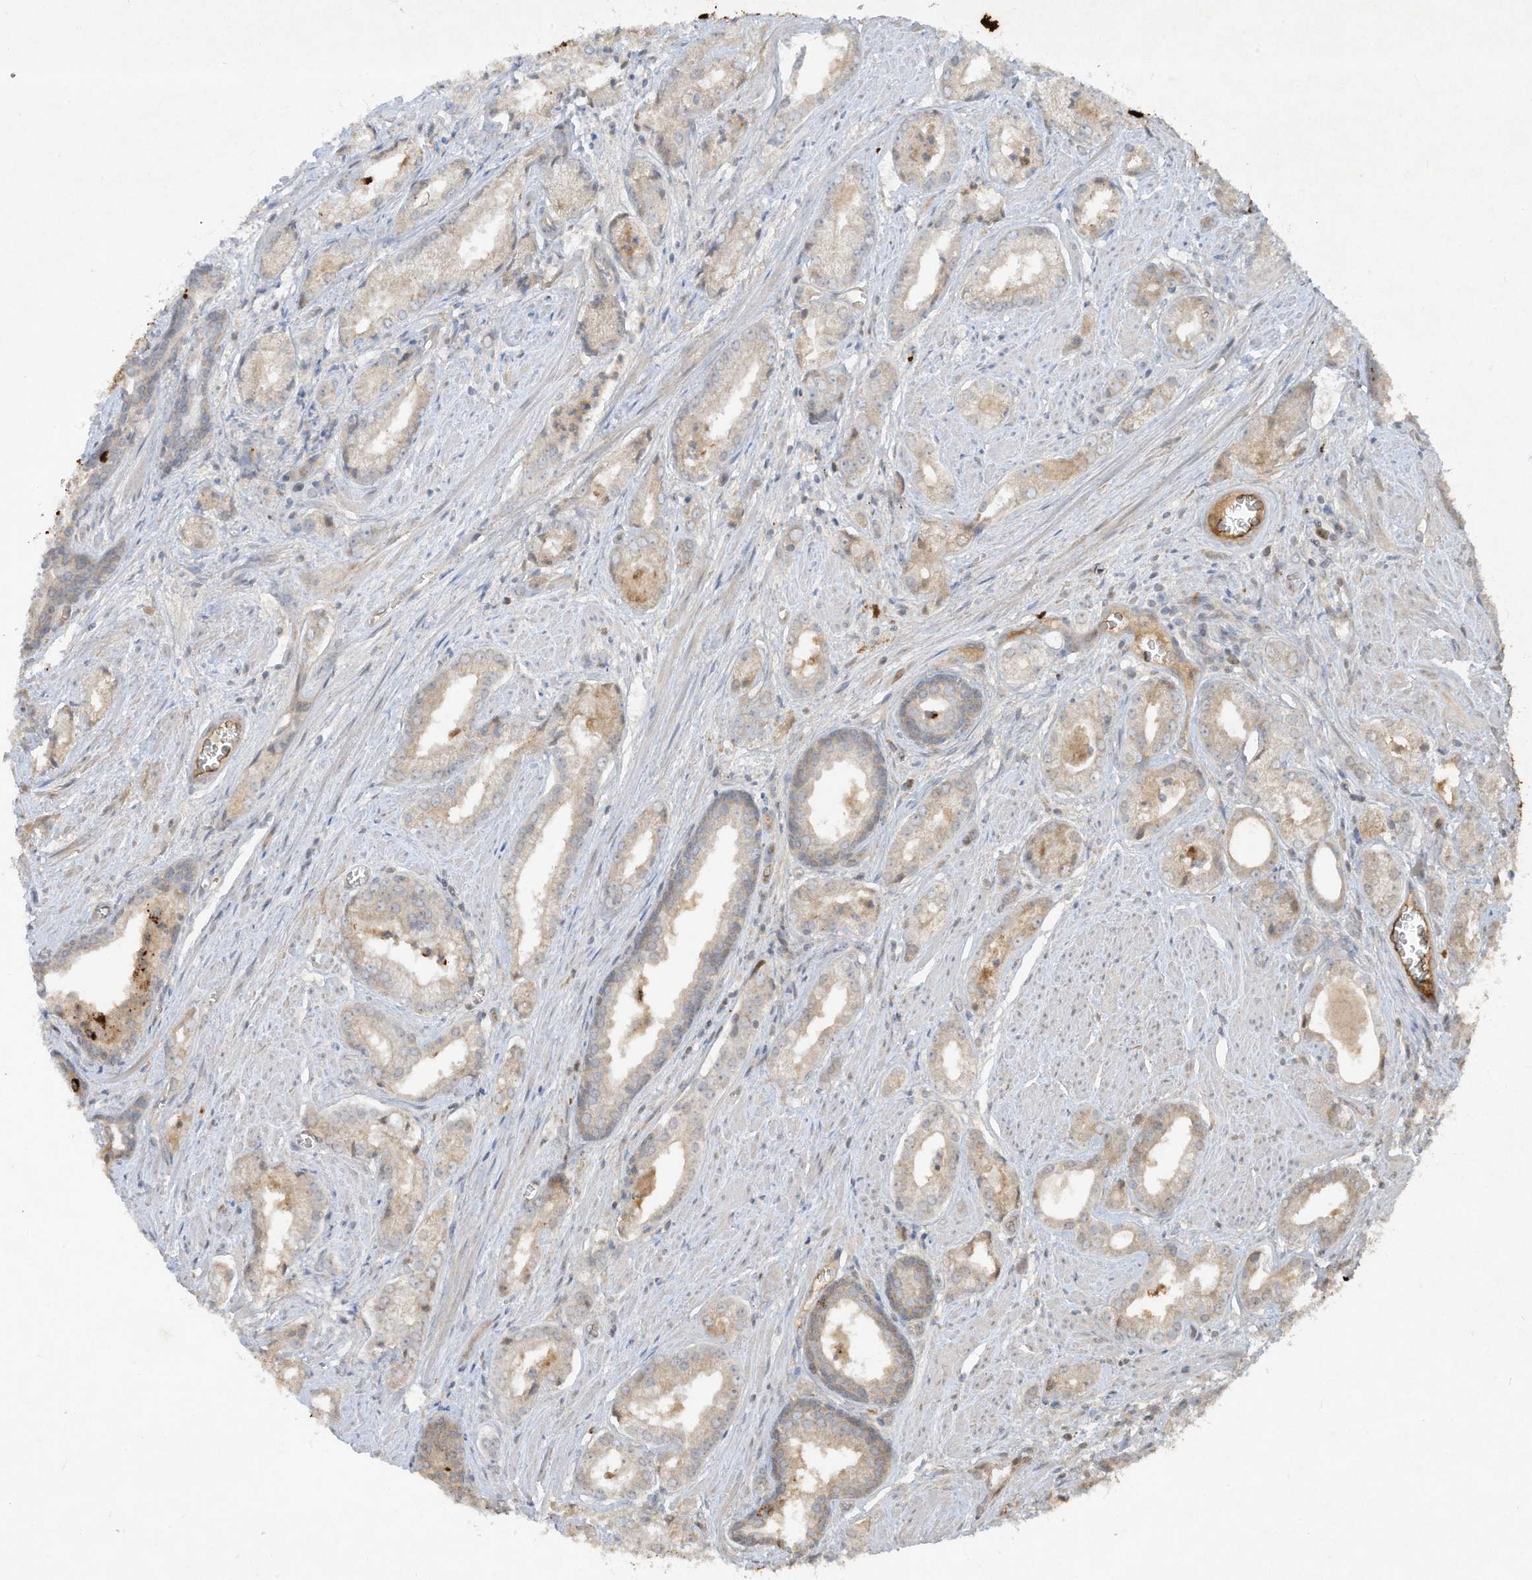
{"staining": {"intensity": "weak", "quantity": "25%-75%", "location": "cytoplasmic/membranous,nuclear"}, "tissue": "prostate cancer", "cell_type": "Tumor cells", "image_type": "cancer", "snomed": [{"axis": "morphology", "description": "Adenocarcinoma, Low grade"}, {"axis": "topography", "description": "Prostate"}], "caption": "IHC image of neoplastic tissue: human prostate cancer (low-grade adenocarcinoma) stained using immunohistochemistry (IHC) demonstrates low levels of weak protein expression localized specifically in the cytoplasmic/membranous and nuclear of tumor cells, appearing as a cytoplasmic/membranous and nuclear brown color.", "gene": "FETUB", "patient": {"sex": "male", "age": 54}}